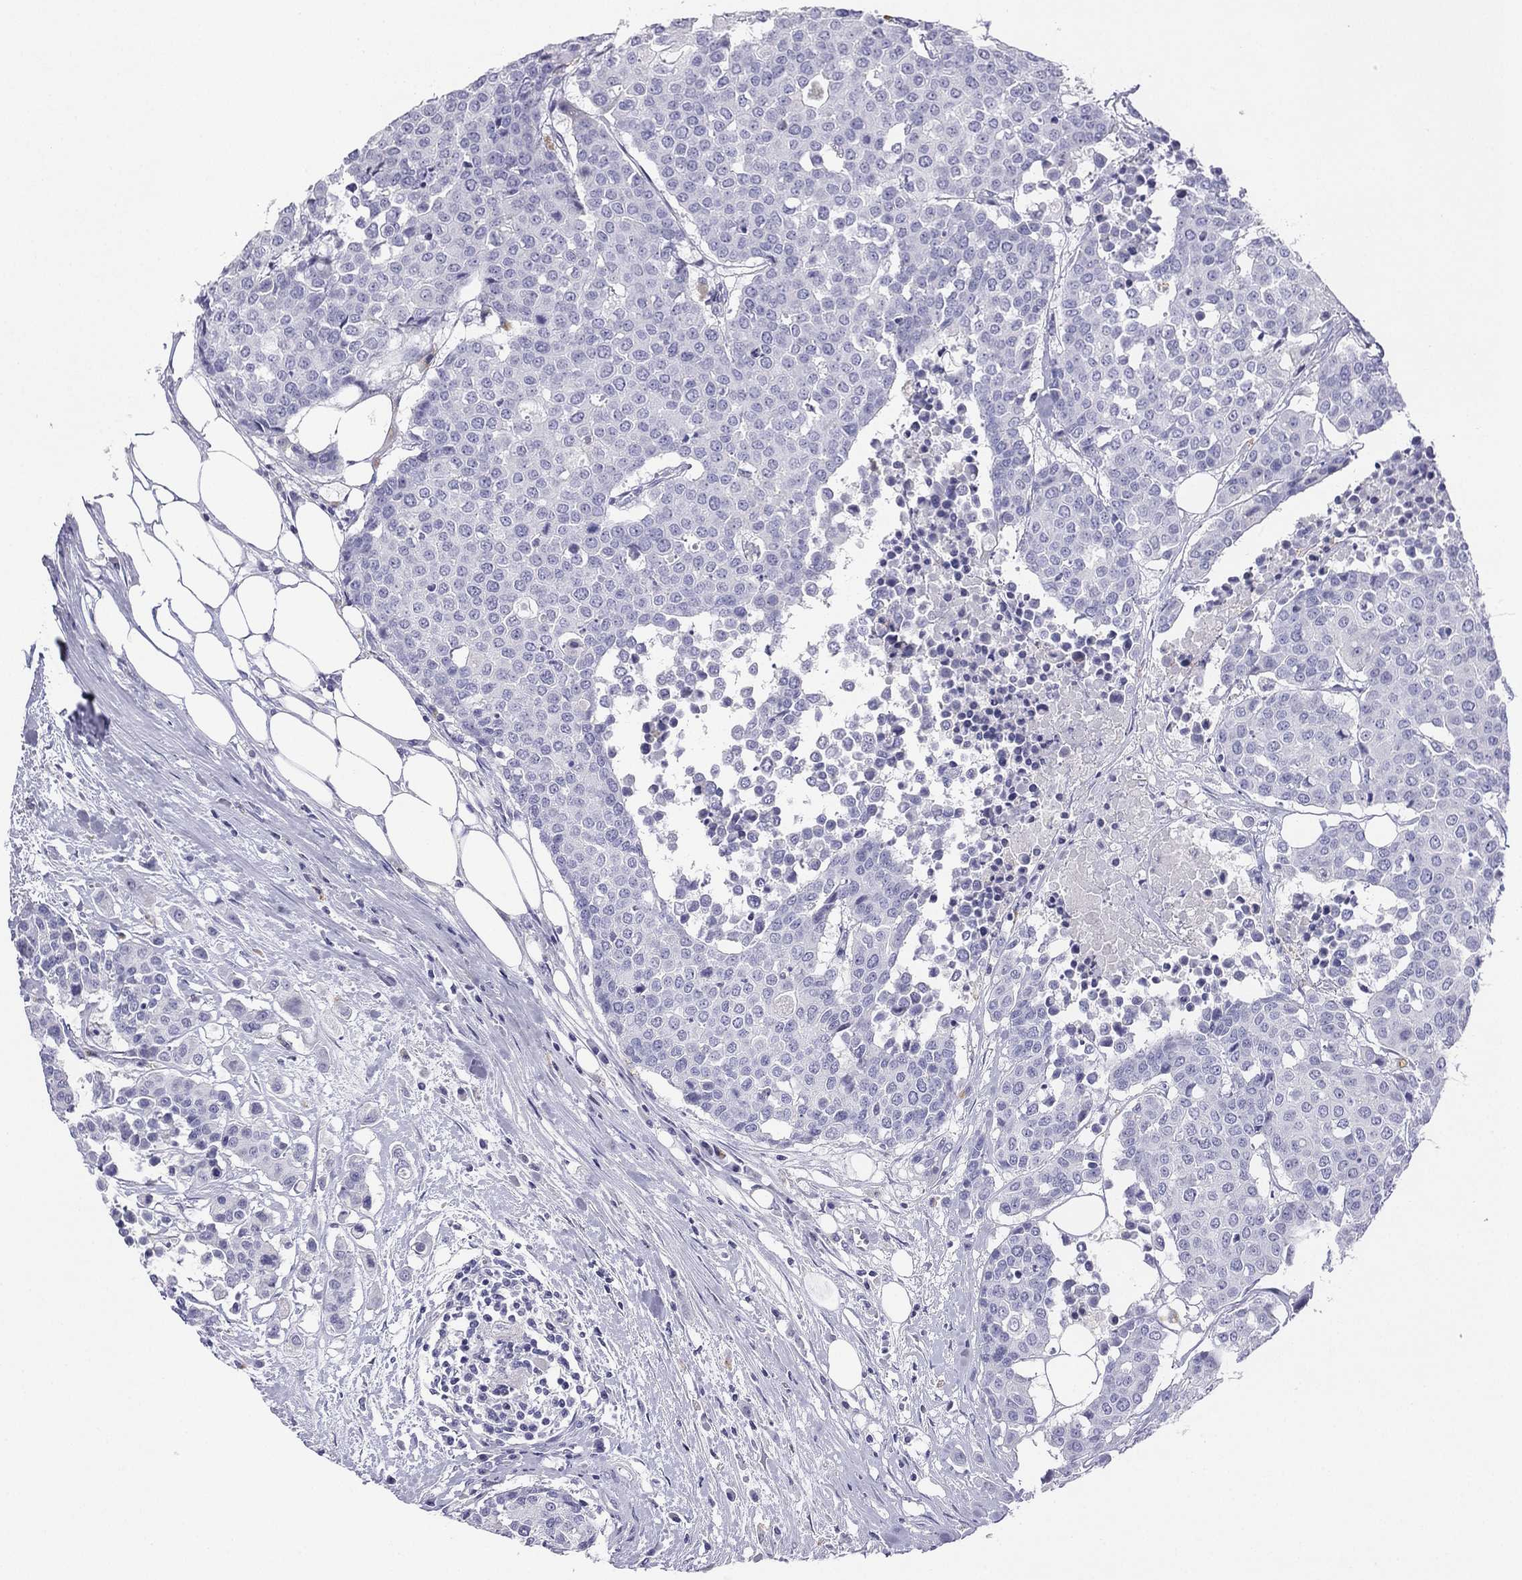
{"staining": {"intensity": "negative", "quantity": "none", "location": "none"}, "tissue": "carcinoid", "cell_type": "Tumor cells", "image_type": "cancer", "snomed": [{"axis": "morphology", "description": "Carcinoid, malignant, NOS"}, {"axis": "topography", "description": "Colon"}], "caption": "There is no significant expression in tumor cells of carcinoid (malignant).", "gene": "ALOXE3", "patient": {"sex": "male", "age": 81}}